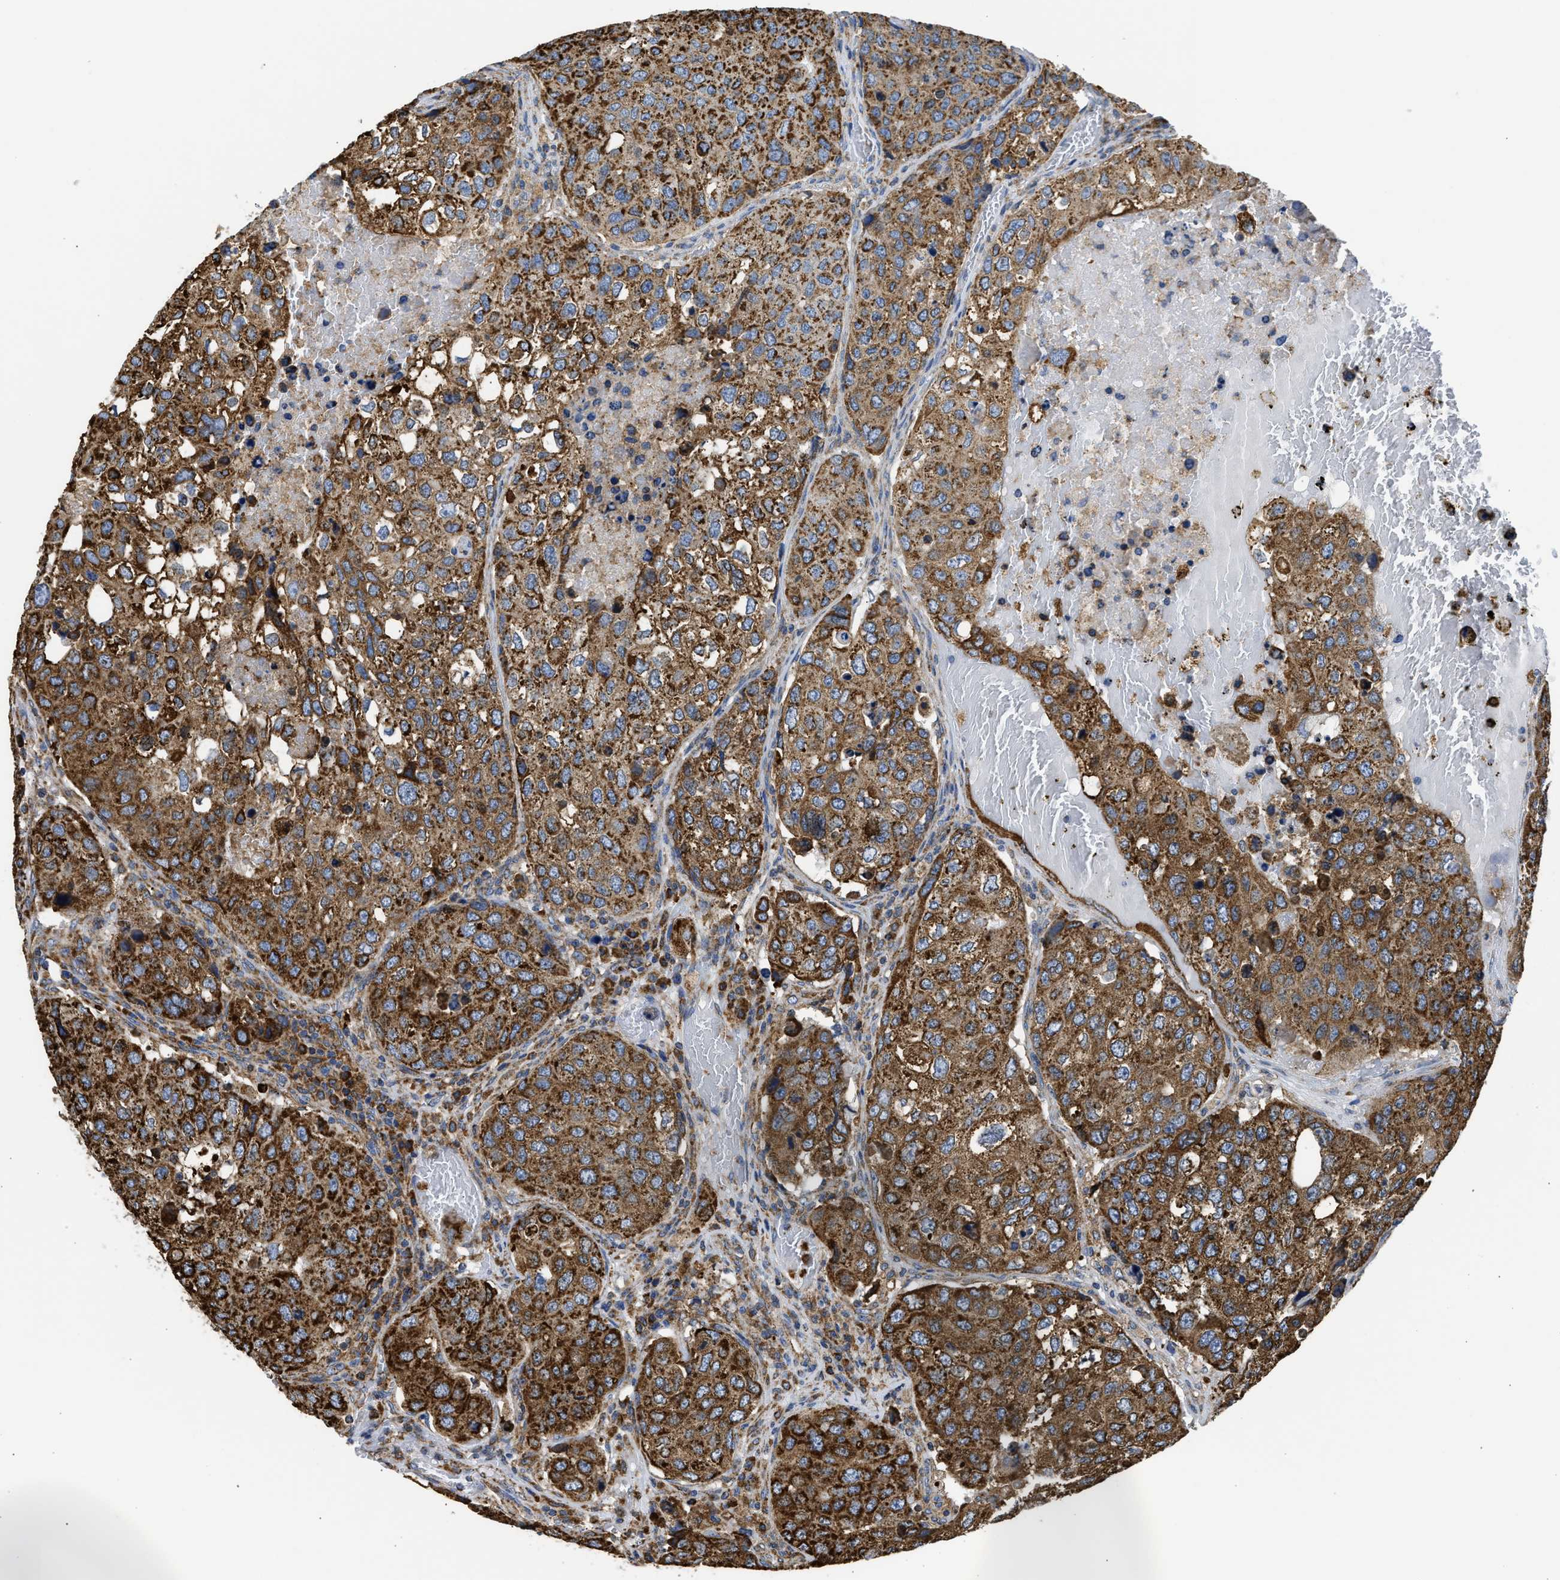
{"staining": {"intensity": "strong", "quantity": ">75%", "location": "cytoplasmic/membranous"}, "tissue": "urothelial cancer", "cell_type": "Tumor cells", "image_type": "cancer", "snomed": [{"axis": "morphology", "description": "Urothelial carcinoma, High grade"}, {"axis": "topography", "description": "Lymph node"}, {"axis": "topography", "description": "Urinary bladder"}], "caption": "DAB (3,3'-diaminobenzidine) immunohistochemical staining of high-grade urothelial carcinoma displays strong cytoplasmic/membranous protein positivity in about >75% of tumor cells.", "gene": "CYCS", "patient": {"sex": "male", "age": 51}}